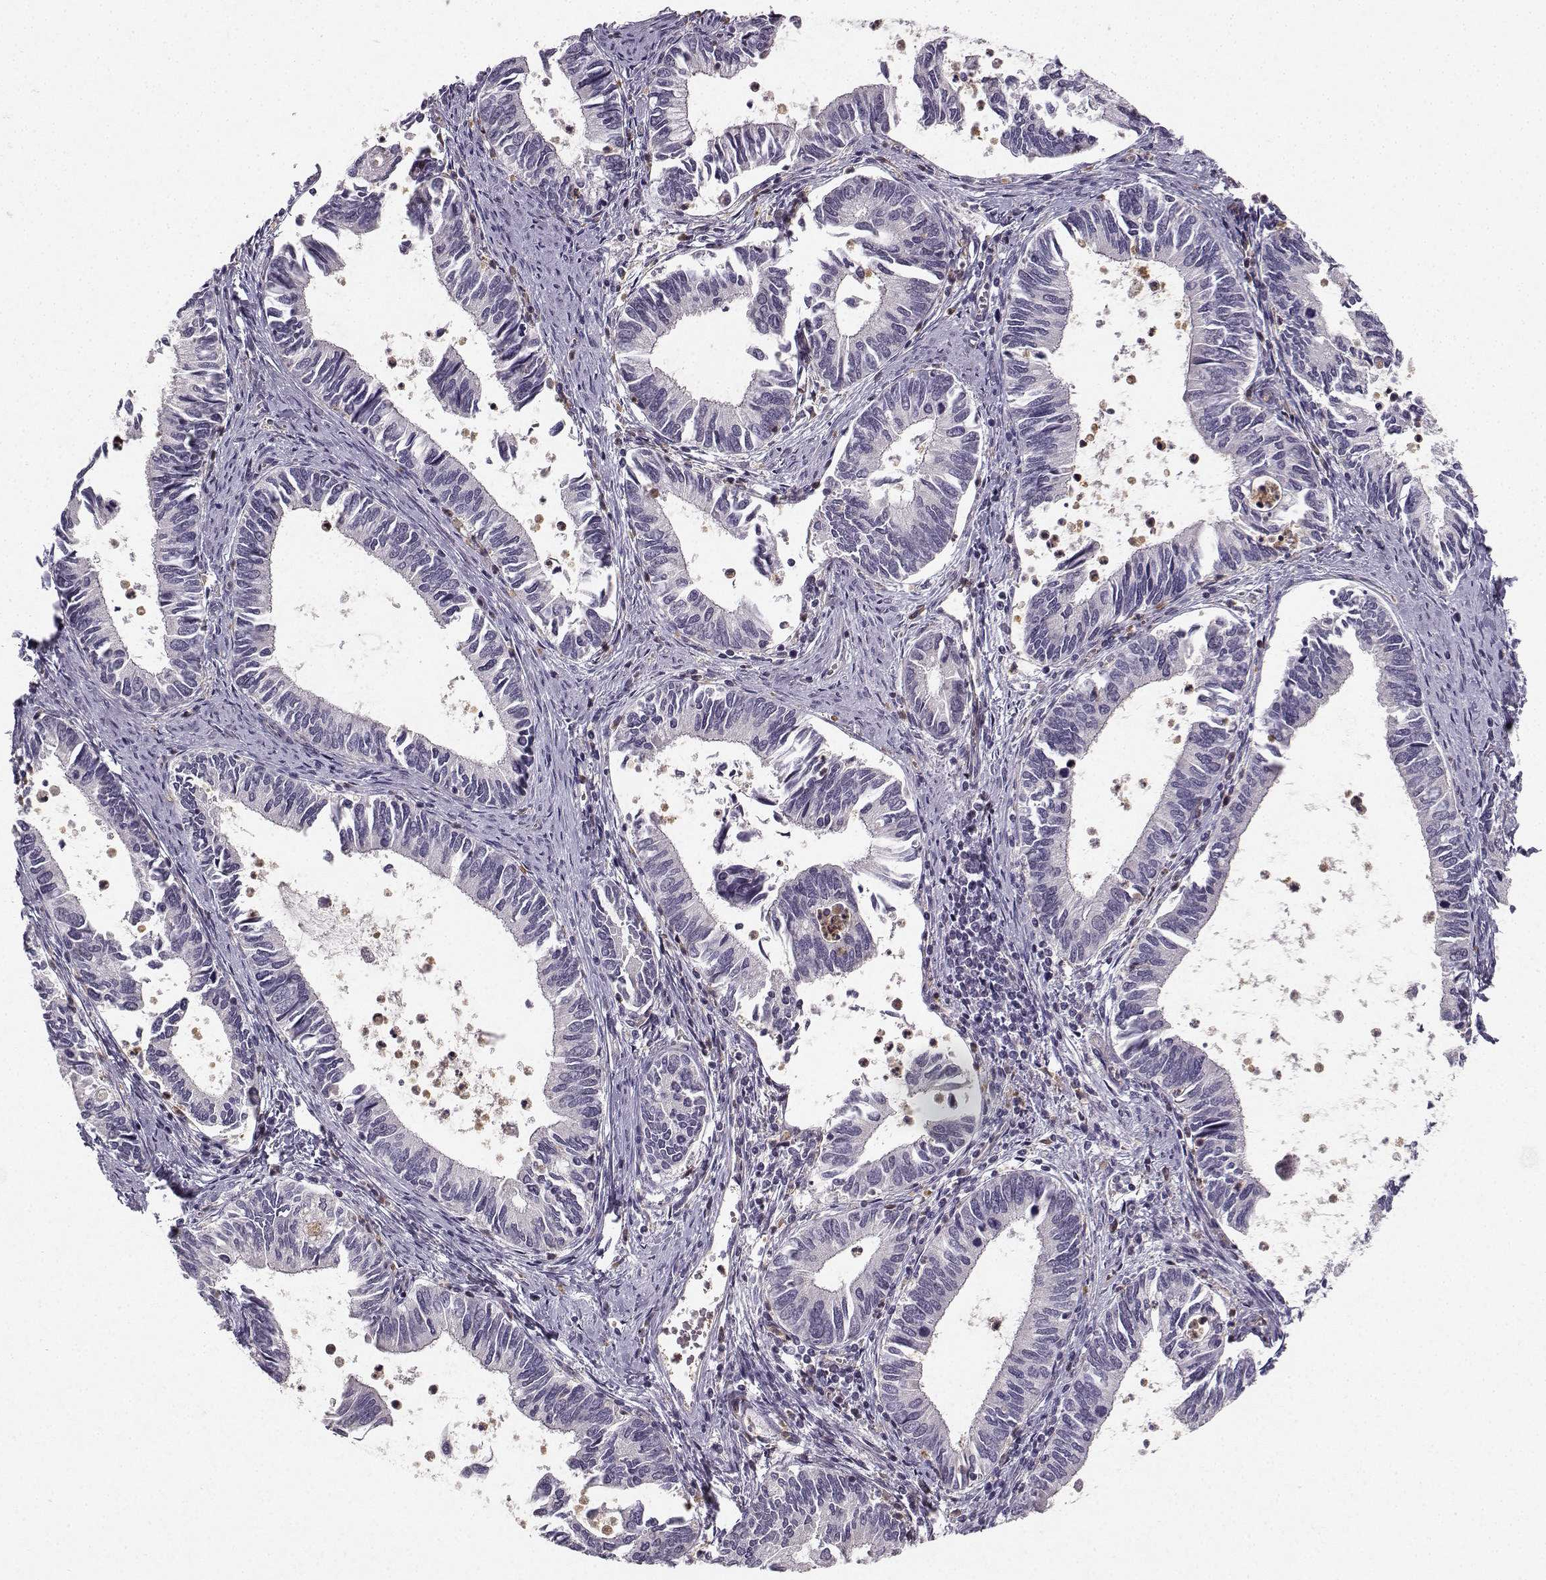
{"staining": {"intensity": "negative", "quantity": "none", "location": "none"}, "tissue": "cervical cancer", "cell_type": "Tumor cells", "image_type": "cancer", "snomed": [{"axis": "morphology", "description": "Adenocarcinoma, NOS"}, {"axis": "topography", "description": "Cervix"}], "caption": "Immunohistochemistry photomicrograph of neoplastic tissue: human adenocarcinoma (cervical) stained with DAB demonstrates no significant protein staining in tumor cells. (Stains: DAB immunohistochemistry with hematoxylin counter stain, Microscopy: brightfield microscopy at high magnification).", "gene": "OPRD1", "patient": {"sex": "female", "age": 42}}